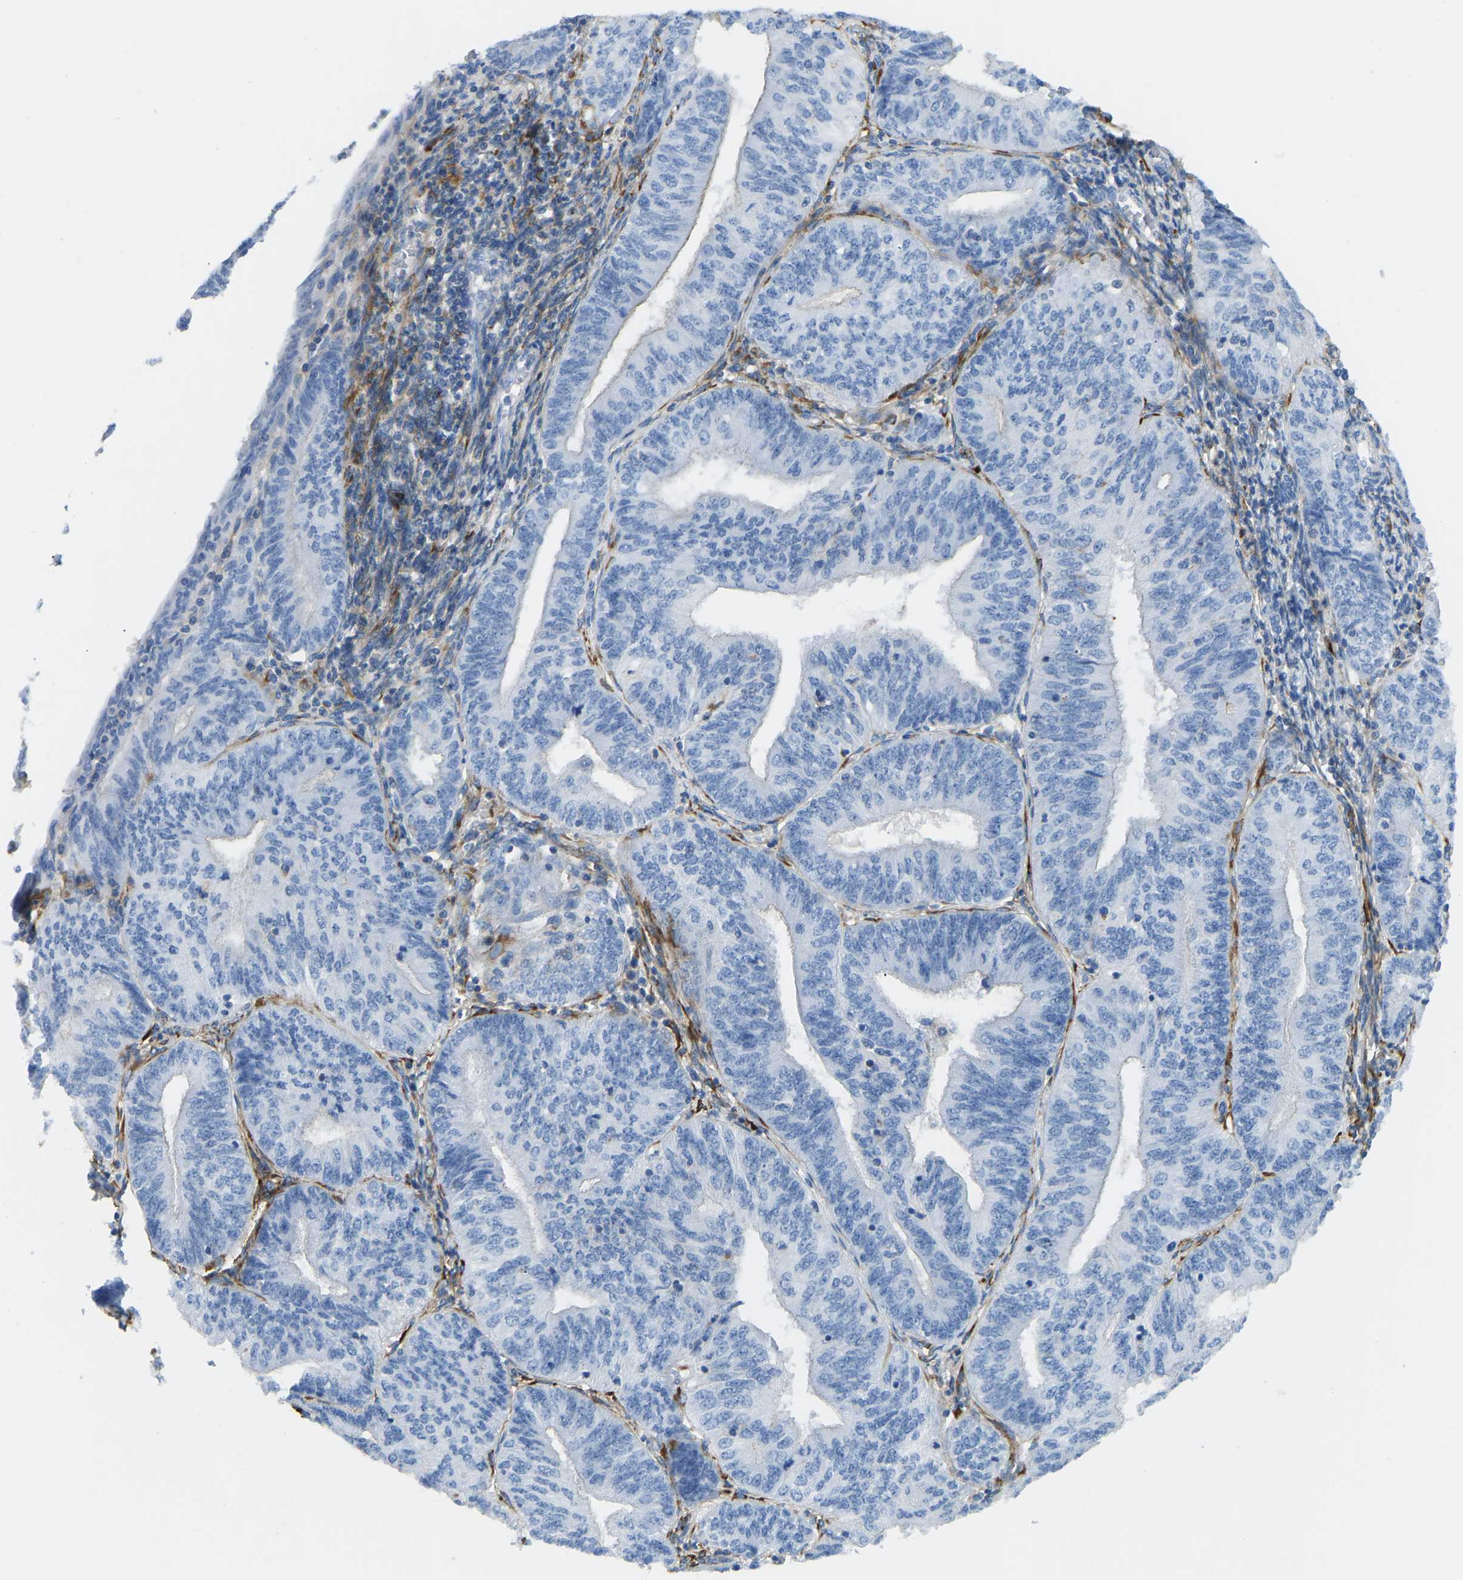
{"staining": {"intensity": "negative", "quantity": "none", "location": "none"}, "tissue": "endometrial cancer", "cell_type": "Tumor cells", "image_type": "cancer", "snomed": [{"axis": "morphology", "description": "Adenocarcinoma, NOS"}, {"axis": "topography", "description": "Endometrium"}], "caption": "Tumor cells are negative for protein expression in human adenocarcinoma (endometrial).", "gene": "COL15A1", "patient": {"sex": "female", "age": 58}}